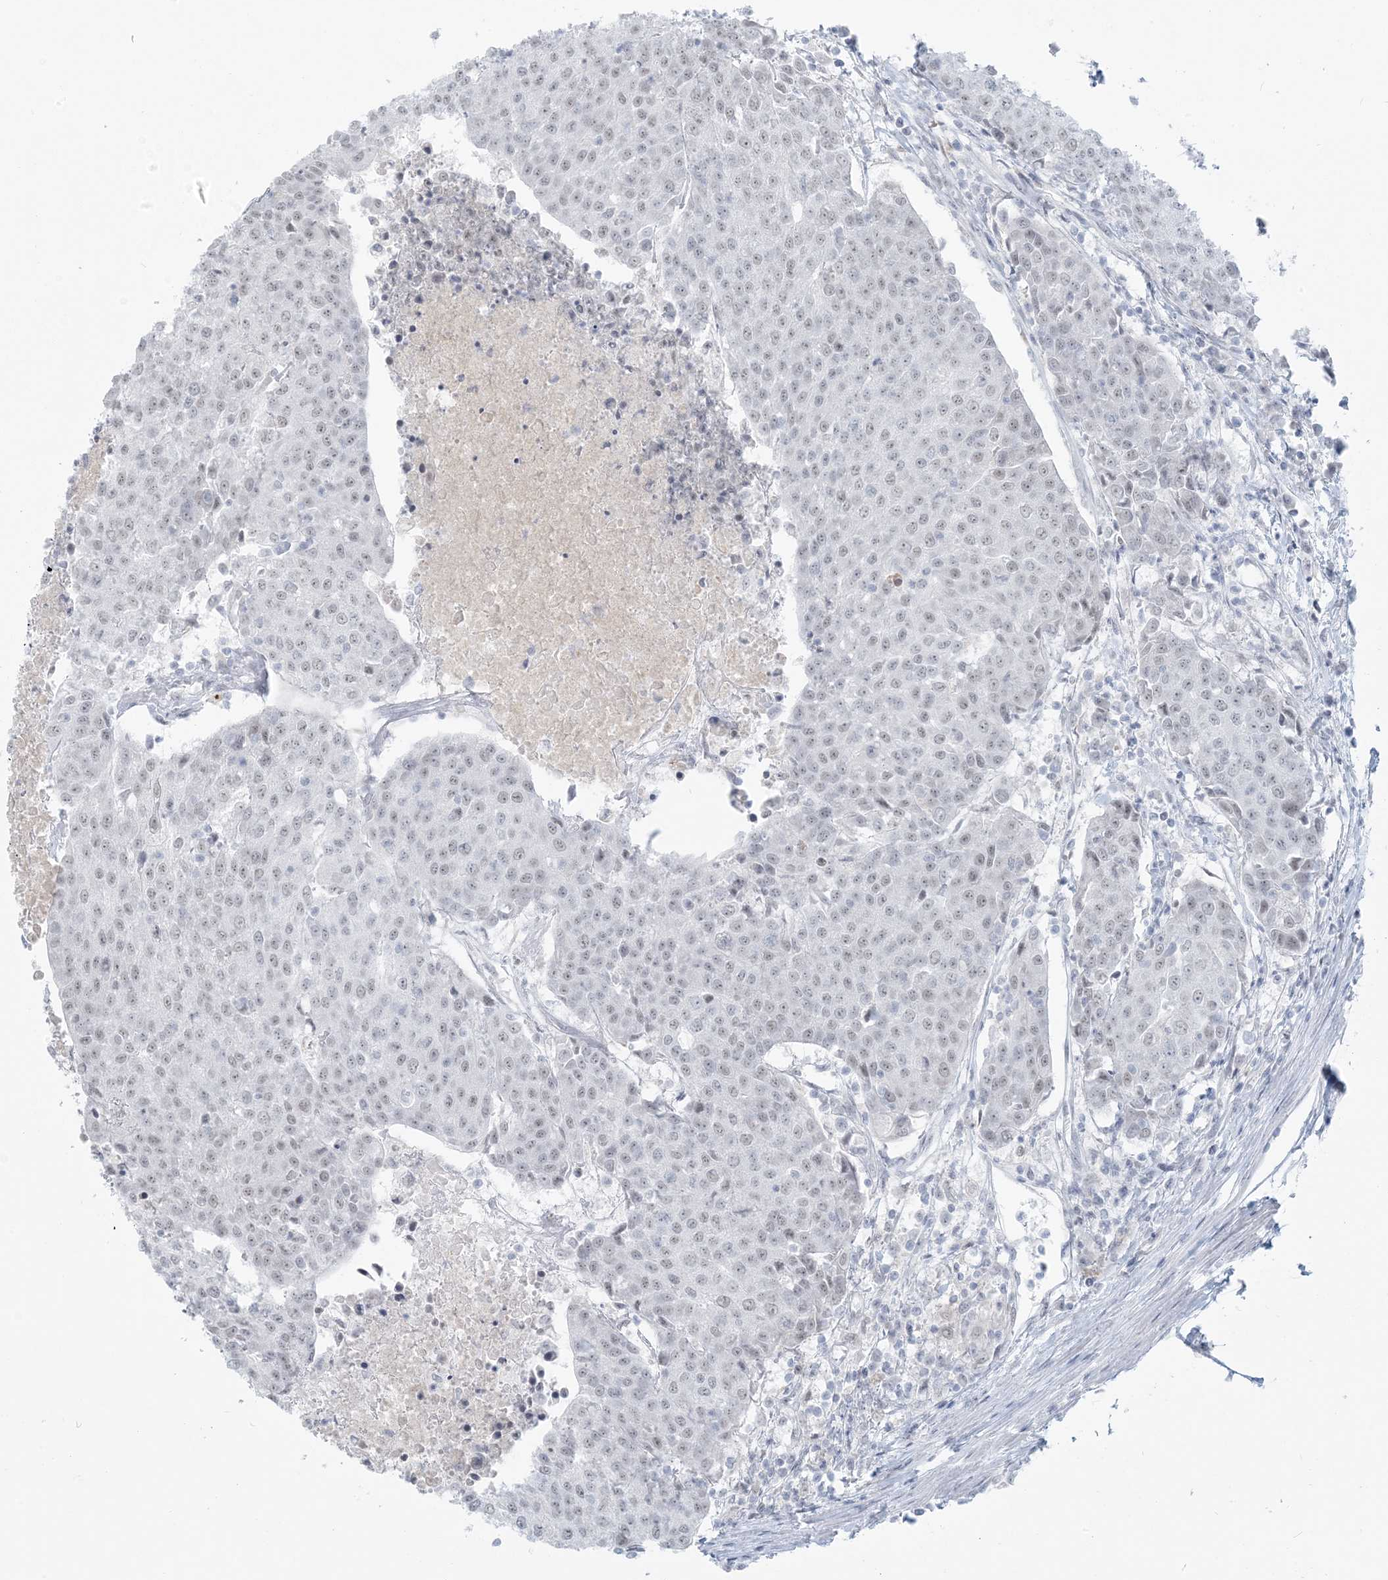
{"staining": {"intensity": "negative", "quantity": "none", "location": "none"}, "tissue": "urothelial cancer", "cell_type": "Tumor cells", "image_type": "cancer", "snomed": [{"axis": "morphology", "description": "Urothelial carcinoma, High grade"}, {"axis": "topography", "description": "Urinary bladder"}], "caption": "Histopathology image shows no protein staining in tumor cells of high-grade urothelial carcinoma tissue.", "gene": "SCML1", "patient": {"sex": "female", "age": 85}}